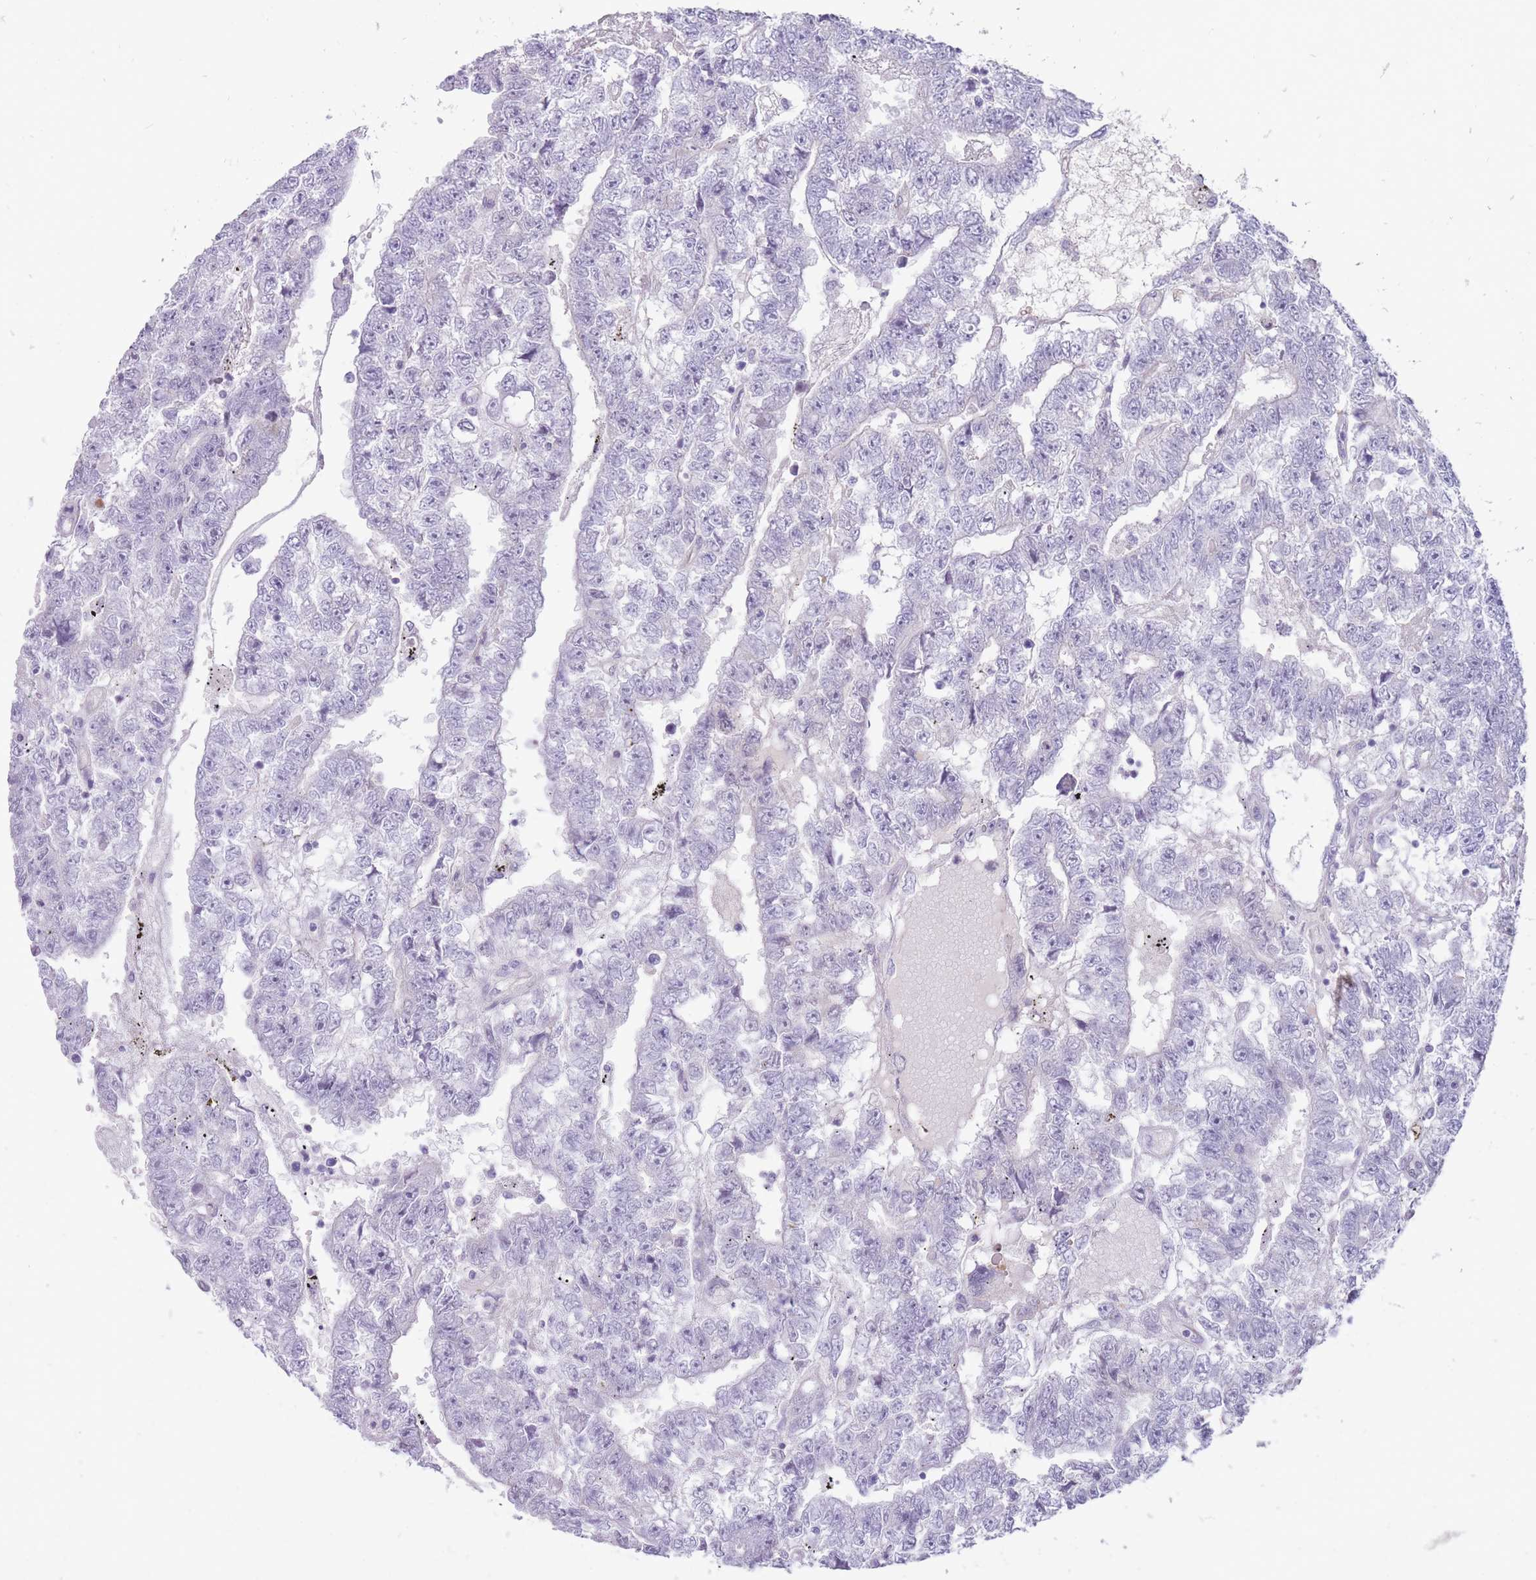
{"staining": {"intensity": "negative", "quantity": "none", "location": "none"}, "tissue": "testis cancer", "cell_type": "Tumor cells", "image_type": "cancer", "snomed": [{"axis": "morphology", "description": "Carcinoma, Embryonal, NOS"}, {"axis": "topography", "description": "Testis"}], "caption": "A high-resolution image shows IHC staining of testis embryonal carcinoma, which reveals no significant expression in tumor cells.", "gene": "ERICH4", "patient": {"sex": "male", "age": 25}}